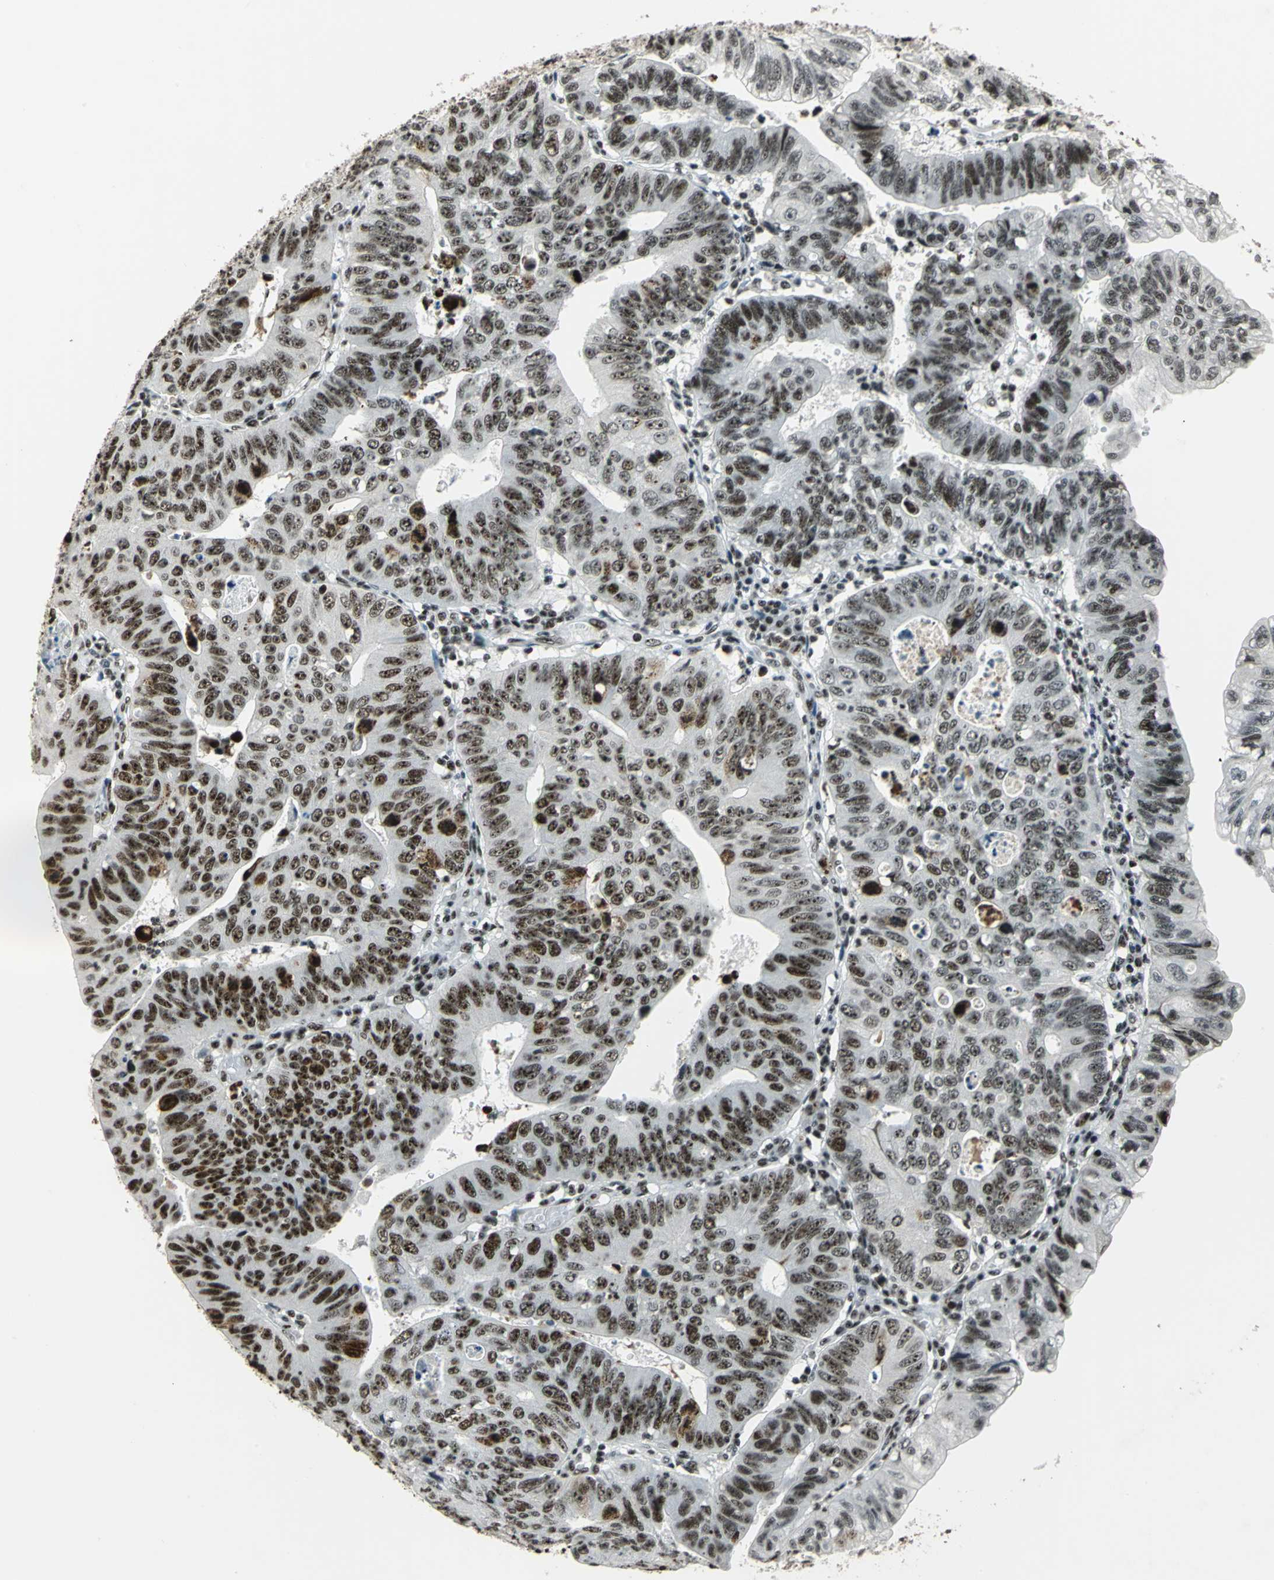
{"staining": {"intensity": "moderate", "quantity": ">75%", "location": "nuclear"}, "tissue": "stomach cancer", "cell_type": "Tumor cells", "image_type": "cancer", "snomed": [{"axis": "morphology", "description": "Adenocarcinoma, NOS"}, {"axis": "topography", "description": "Stomach"}], "caption": "Stomach adenocarcinoma was stained to show a protein in brown. There is medium levels of moderate nuclear positivity in approximately >75% of tumor cells.", "gene": "UBTF", "patient": {"sex": "male", "age": 59}}